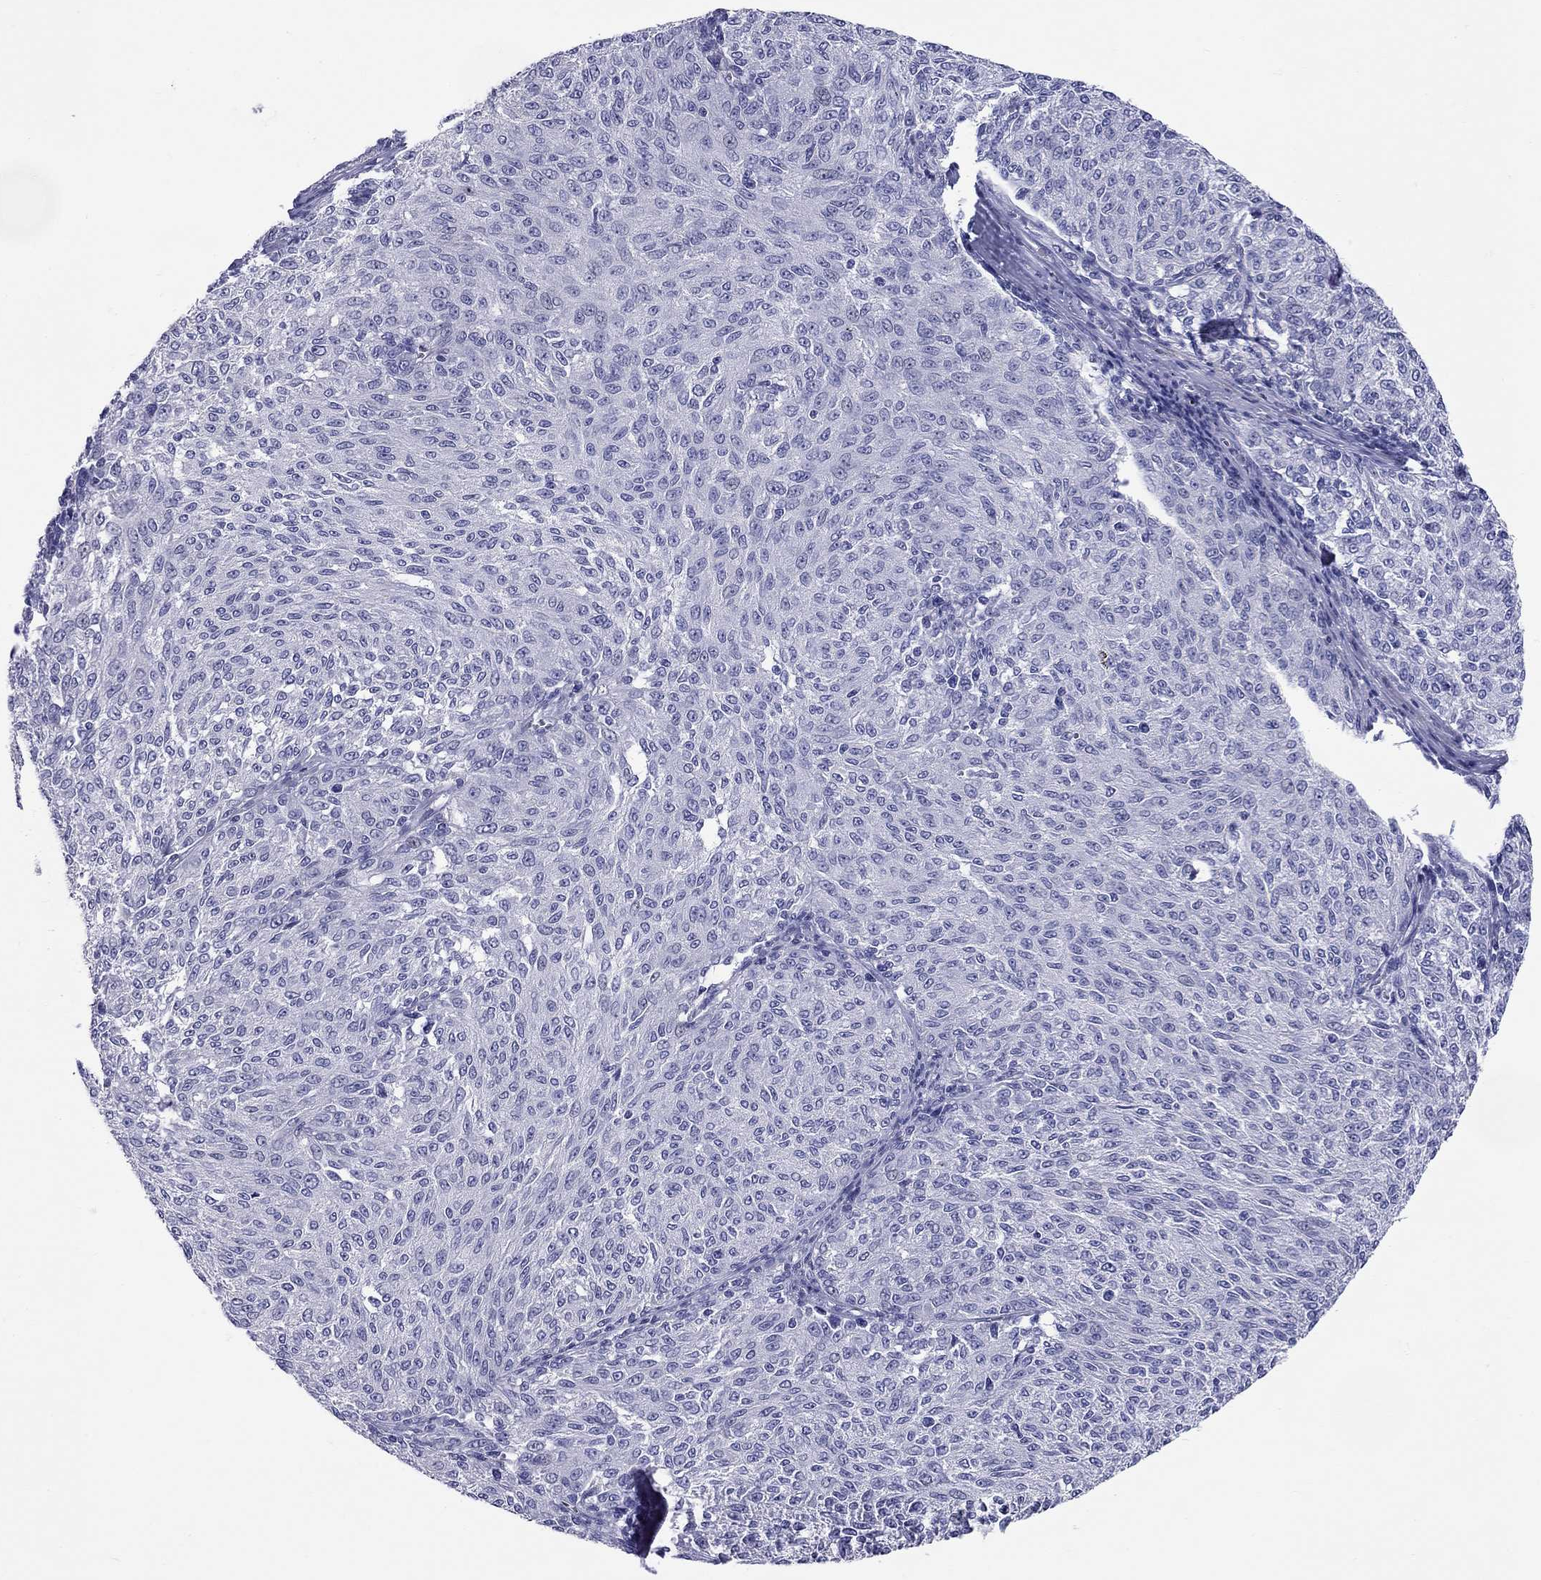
{"staining": {"intensity": "negative", "quantity": "none", "location": "none"}, "tissue": "melanoma", "cell_type": "Tumor cells", "image_type": "cancer", "snomed": [{"axis": "morphology", "description": "Malignant melanoma, NOS"}, {"axis": "topography", "description": "Skin"}], "caption": "Tumor cells show no significant protein staining in melanoma.", "gene": "C8orf88", "patient": {"sex": "female", "age": 72}}